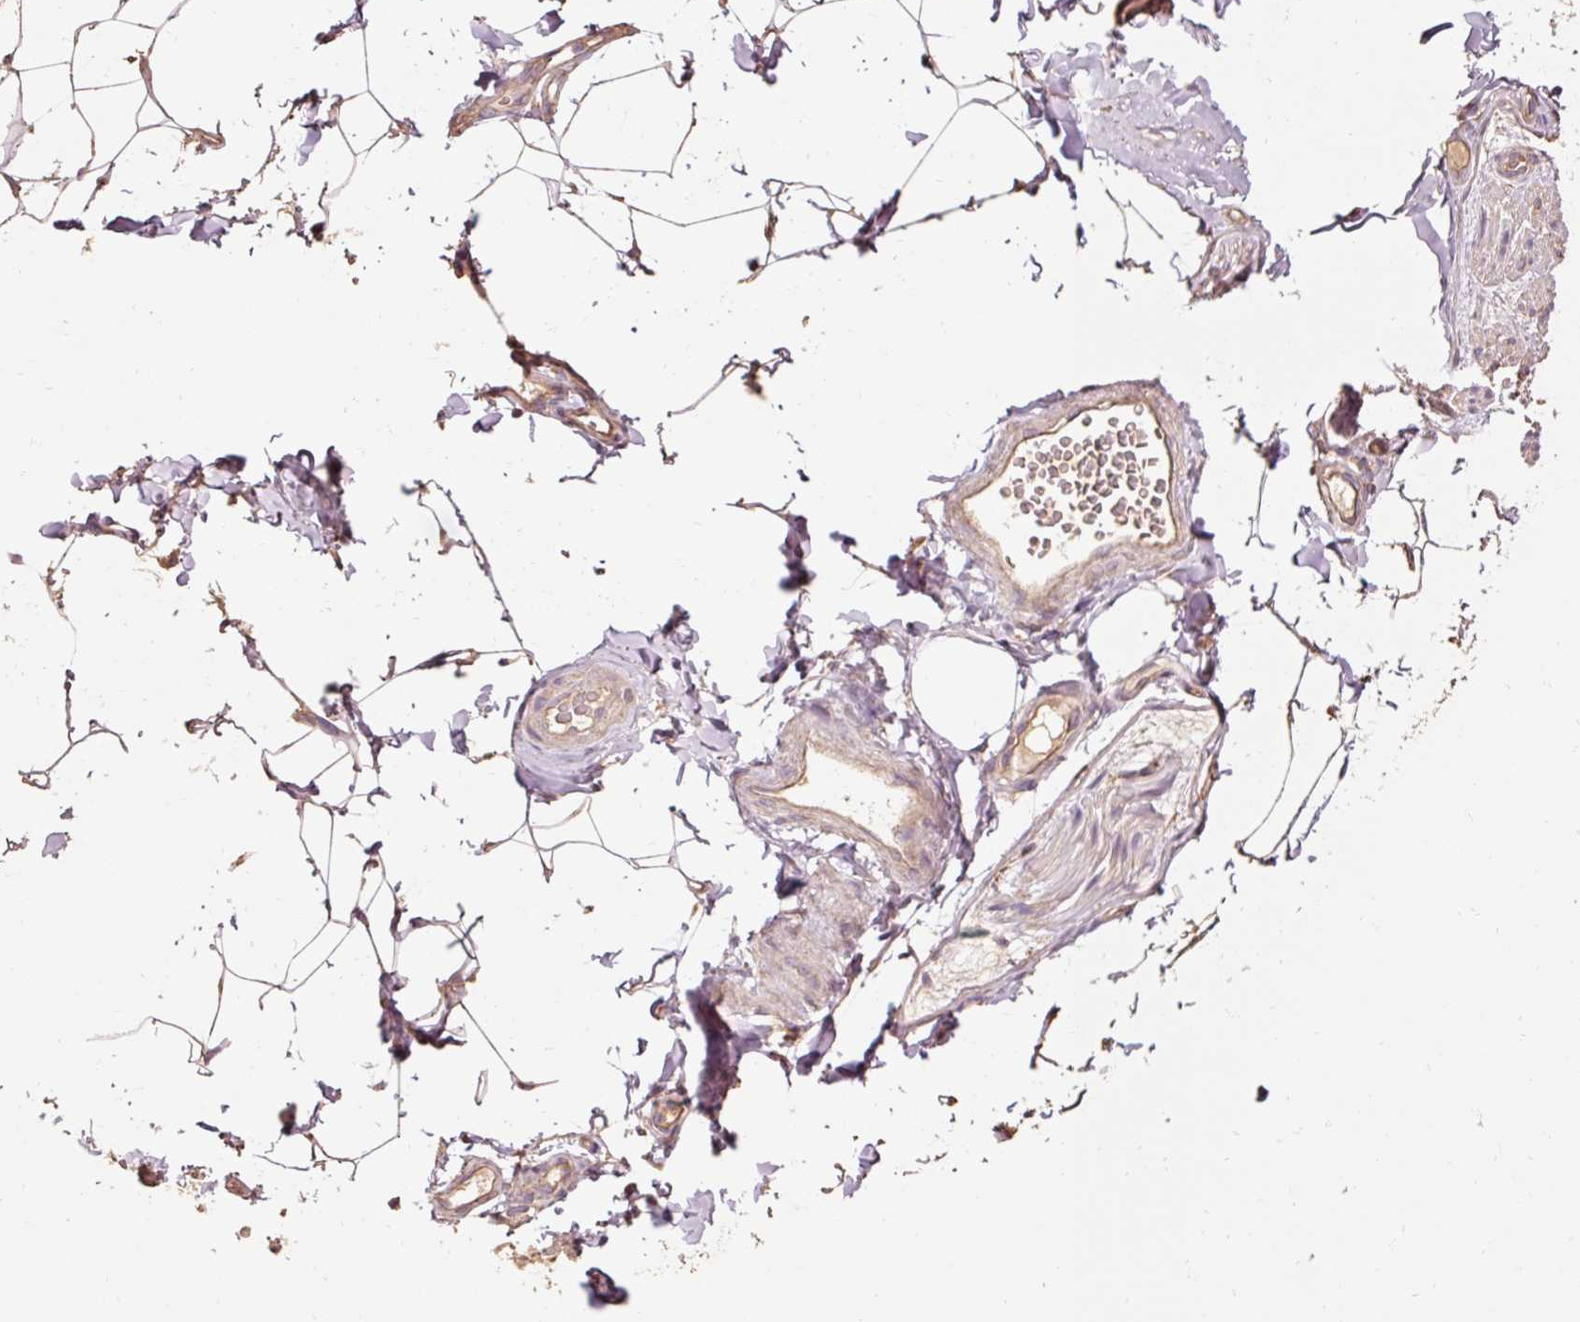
{"staining": {"intensity": "moderate", "quantity": ">75%", "location": "cytoplasmic/membranous"}, "tissue": "adipose tissue", "cell_type": "Adipocytes", "image_type": "normal", "snomed": [{"axis": "morphology", "description": "Normal tissue, NOS"}, {"axis": "topography", "description": "Vascular tissue"}, {"axis": "topography", "description": "Peripheral nerve tissue"}], "caption": "Immunohistochemical staining of normal adipose tissue reveals moderate cytoplasmic/membranous protein positivity in approximately >75% of adipocytes. The protein of interest is shown in brown color, while the nuclei are stained blue.", "gene": "EFHC1", "patient": {"sex": "male", "age": 41}}